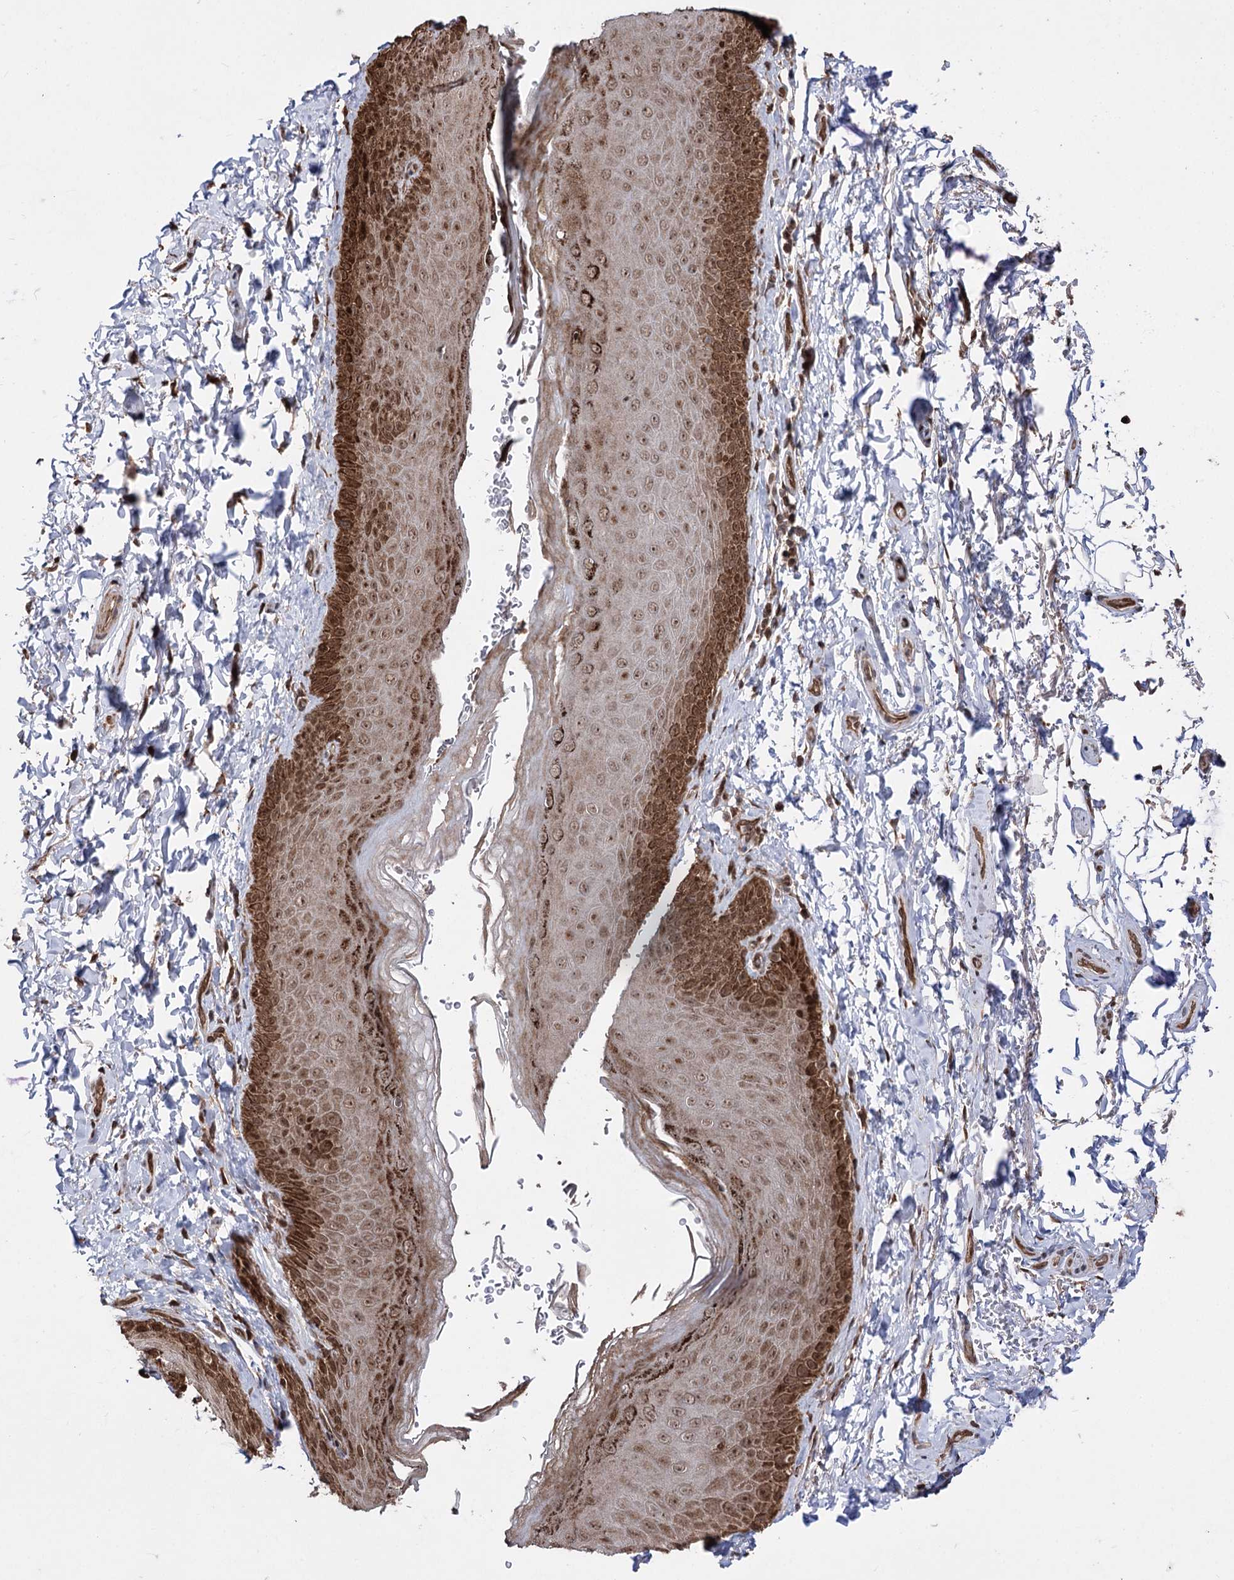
{"staining": {"intensity": "strong", "quantity": ">75%", "location": "cytoplasmic/membranous,nuclear"}, "tissue": "skin", "cell_type": "Epidermal cells", "image_type": "normal", "snomed": [{"axis": "morphology", "description": "Normal tissue, NOS"}, {"axis": "topography", "description": "Anal"}], "caption": "Immunohistochemical staining of benign skin shows >75% levels of strong cytoplasmic/membranous,nuclear protein staining in approximately >75% of epidermal cells. The staining was performed using DAB (3,3'-diaminobenzidine), with brown indicating positive protein expression. Nuclei are stained blue with hematoxylin.", "gene": "CPNE8", "patient": {"sex": "male", "age": 44}}